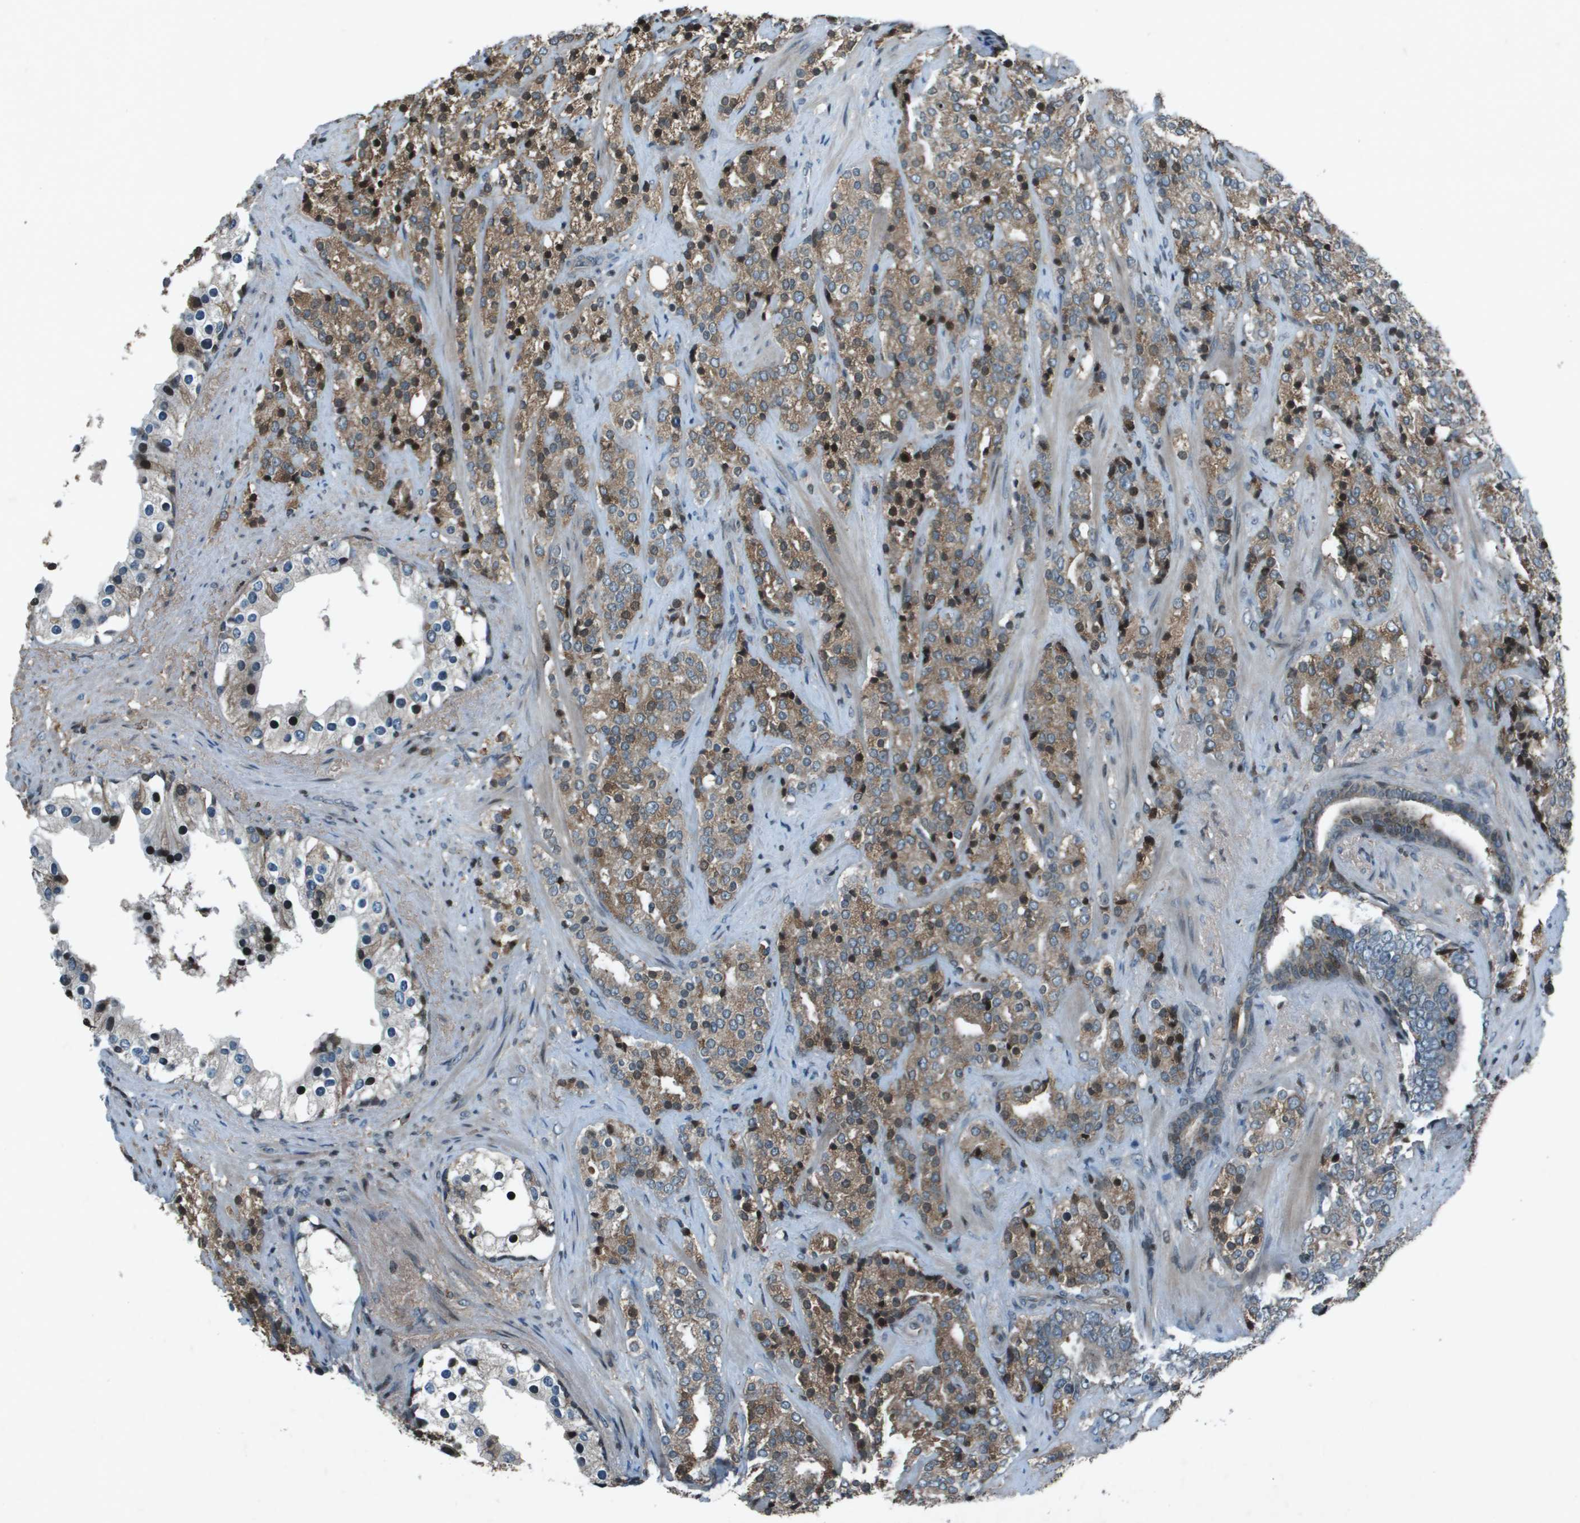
{"staining": {"intensity": "moderate", "quantity": ">75%", "location": "cytoplasmic/membranous,nuclear"}, "tissue": "prostate cancer", "cell_type": "Tumor cells", "image_type": "cancer", "snomed": [{"axis": "morphology", "description": "Adenocarcinoma, High grade"}, {"axis": "topography", "description": "Prostate"}], "caption": "This histopathology image displays IHC staining of human high-grade adenocarcinoma (prostate), with medium moderate cytoplasmic/membranous and nuclear expression in approximately >75% of tumor cells.", "gene": "CXCL12", "patient": {"sex": "male", "age": 71}}